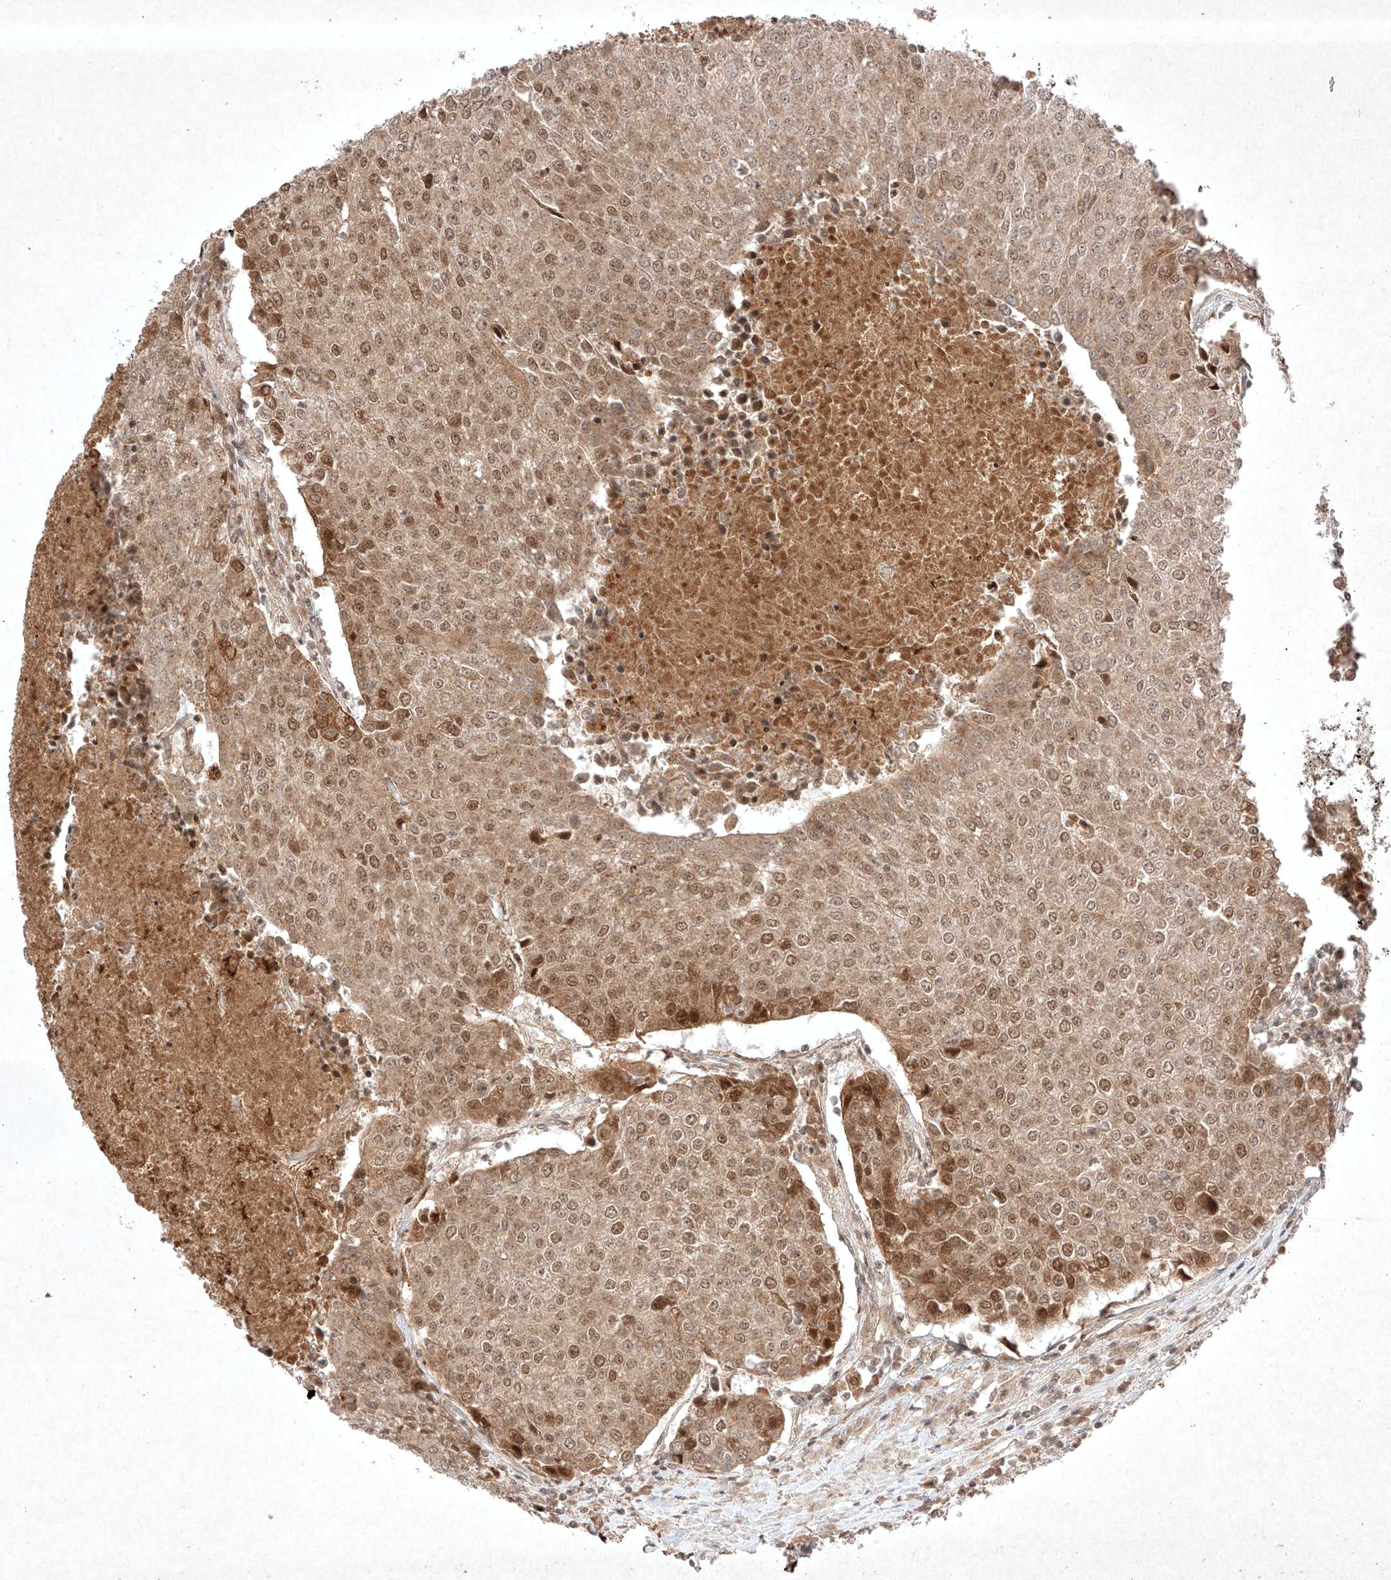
{"staining": {"intensity": "moderate", "quantity": ">75%", "location": "cytoplasmic/membranous,nuclear"}, "tissue": "urothelial cancer", "cell_type": "Tumor cells", "image_type": "cancer", "snomed": [{"axis": "morphology", "description": "Urothelial carcinoma, High grade"}, {"axis": "topography", "description": "Urinary bladder"}], "caption": "A high-resolution histopathology image shows immunohistochemistry staining of urothelial carcinoma (high-grade), which exhibits moderate cytoplasmic/membranous and nuclear staining in approximately >75% of tumor cells.", "gene": "RNF31", "patient": {"sex": "female", "age": 85}}